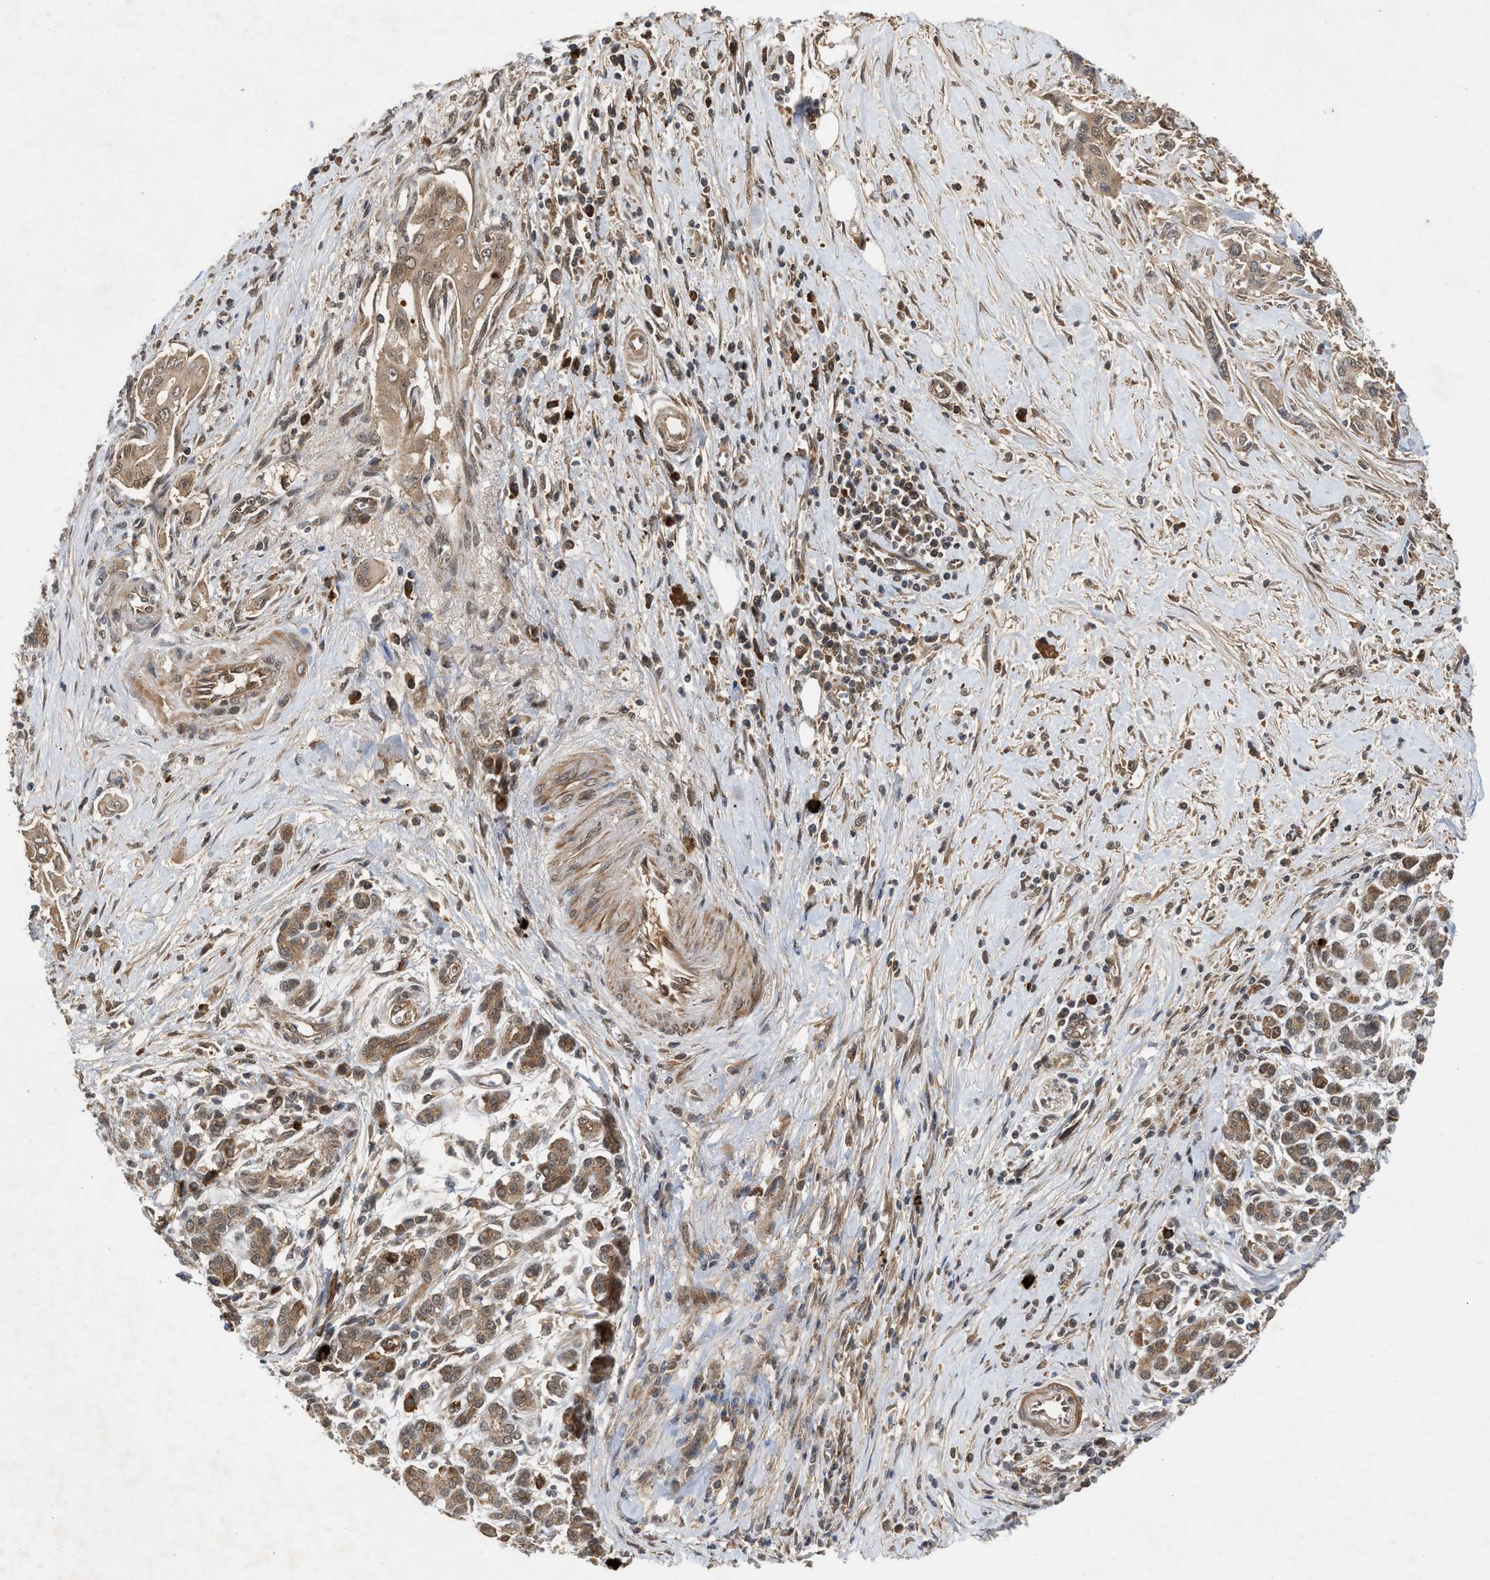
{"staining": {"intensity": "moderate", "quantity": ">75%", "location": "cytoplasmic/membranous"}, "tissue": "pancreatic cancer", "cell_type": "Tumor cells", "image_type": "cancer", "snomed": [{"axis": "morphology", "description": "Adenocarcinoma, NOS"}, {"axis": "topography", "description": "Pancreas"}], "caption": "A brown stain highlights moderate cytoplasmic/membranous positivity of a protein in pancreatic cancer (adenocarcinoma) tumor cells.", "gene": "RUSC2", "patient": {"sex": "male", "age": 58}}